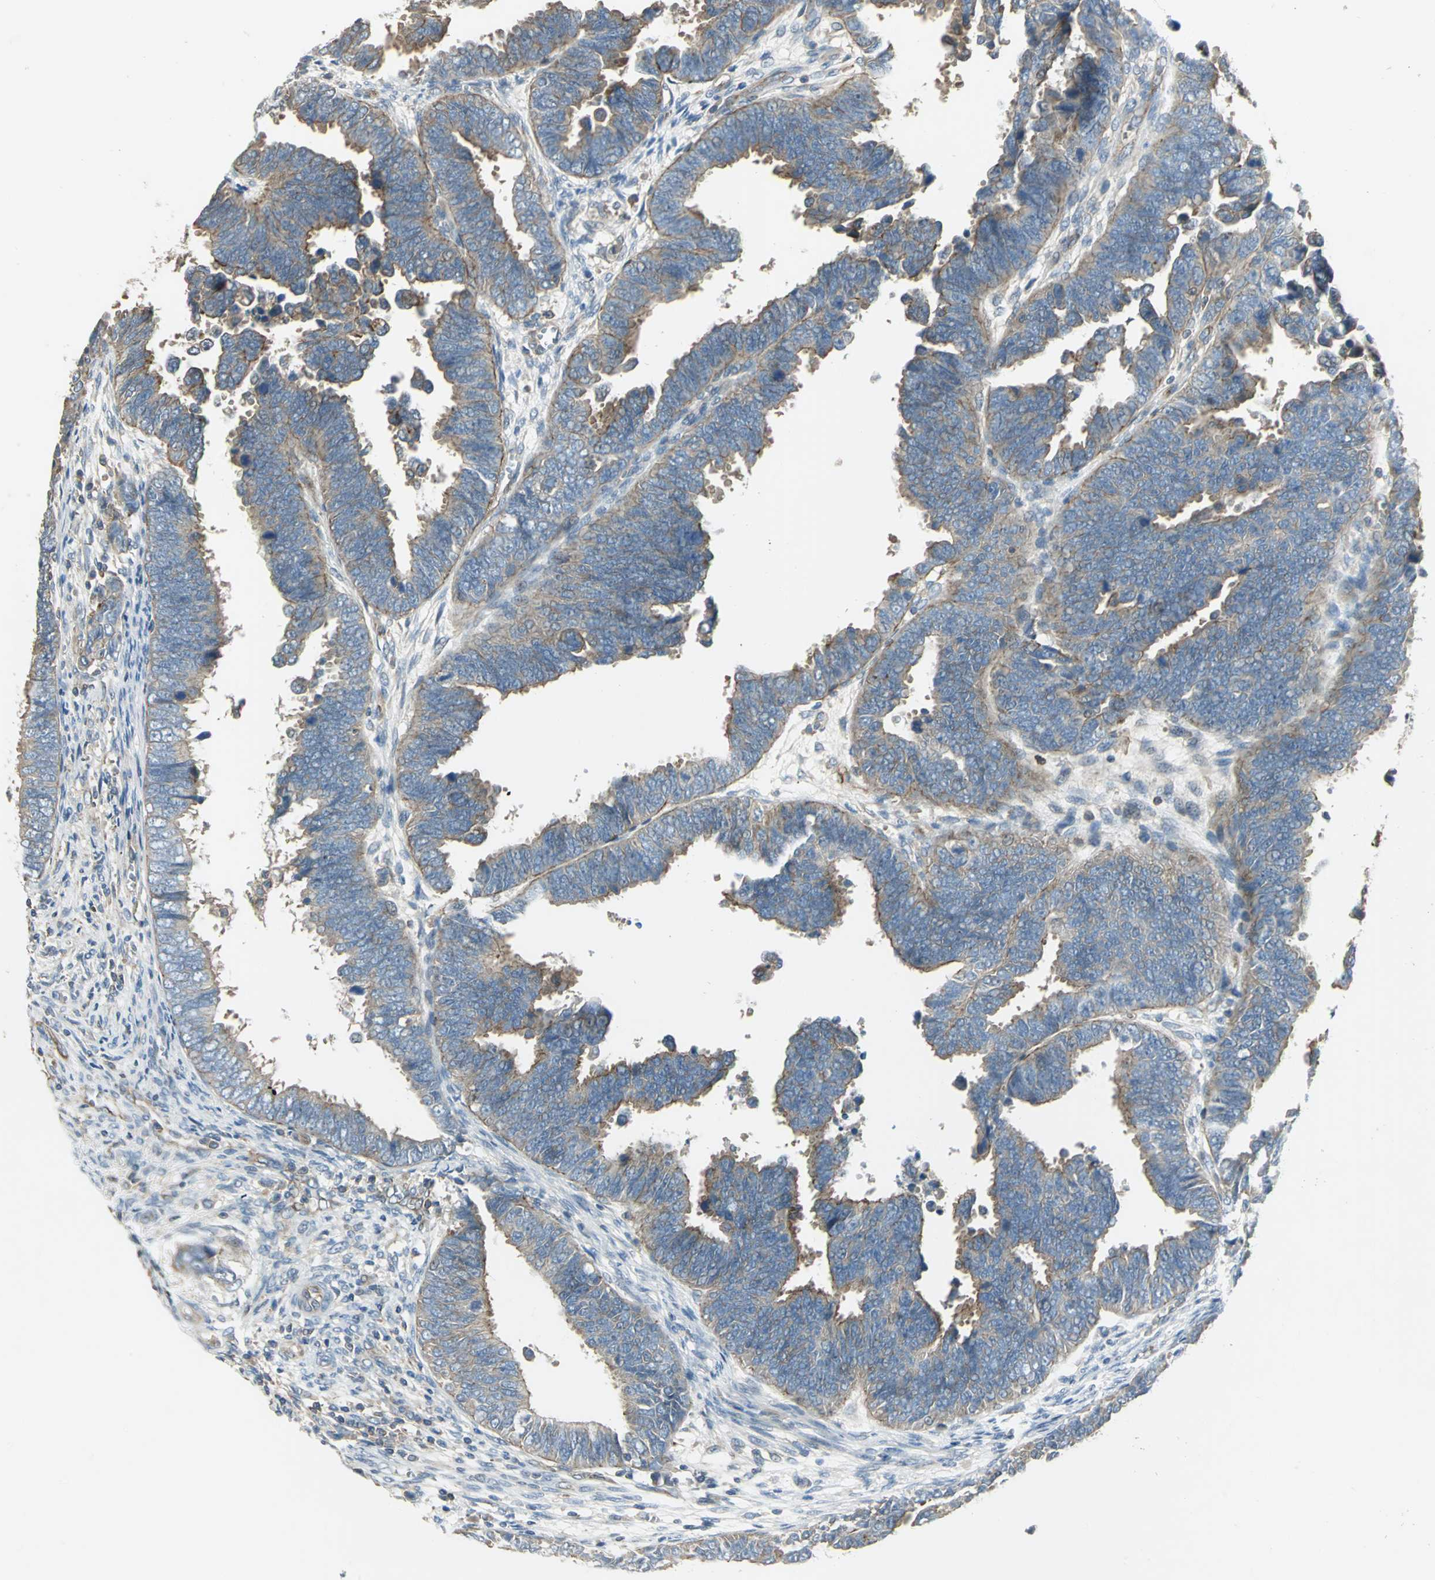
{"staining": {"intensity": "moderate", "quantity": ">75%", "location": "cytoplasmic/membranous"}, "tissue": "endometrial cancer", "cell_type": "Tumor cells", "image_type": "cancer", "snomed": [{"axis": "morphology", "description": "Adenocarcinoma, NOS"}, {"axis": "topography", "description": "Endometrium"}], "caption": "This photomicrograph exhibits endometrial cancer stained with IHC to label a protein in brown. The cytoplasmic/membranous of tumor cells show moderate positivity for the protein. Nuclei are counter-stained blue.", "gene": "RAPGEF1", "patient": {"sex": "female", "age": 75}}